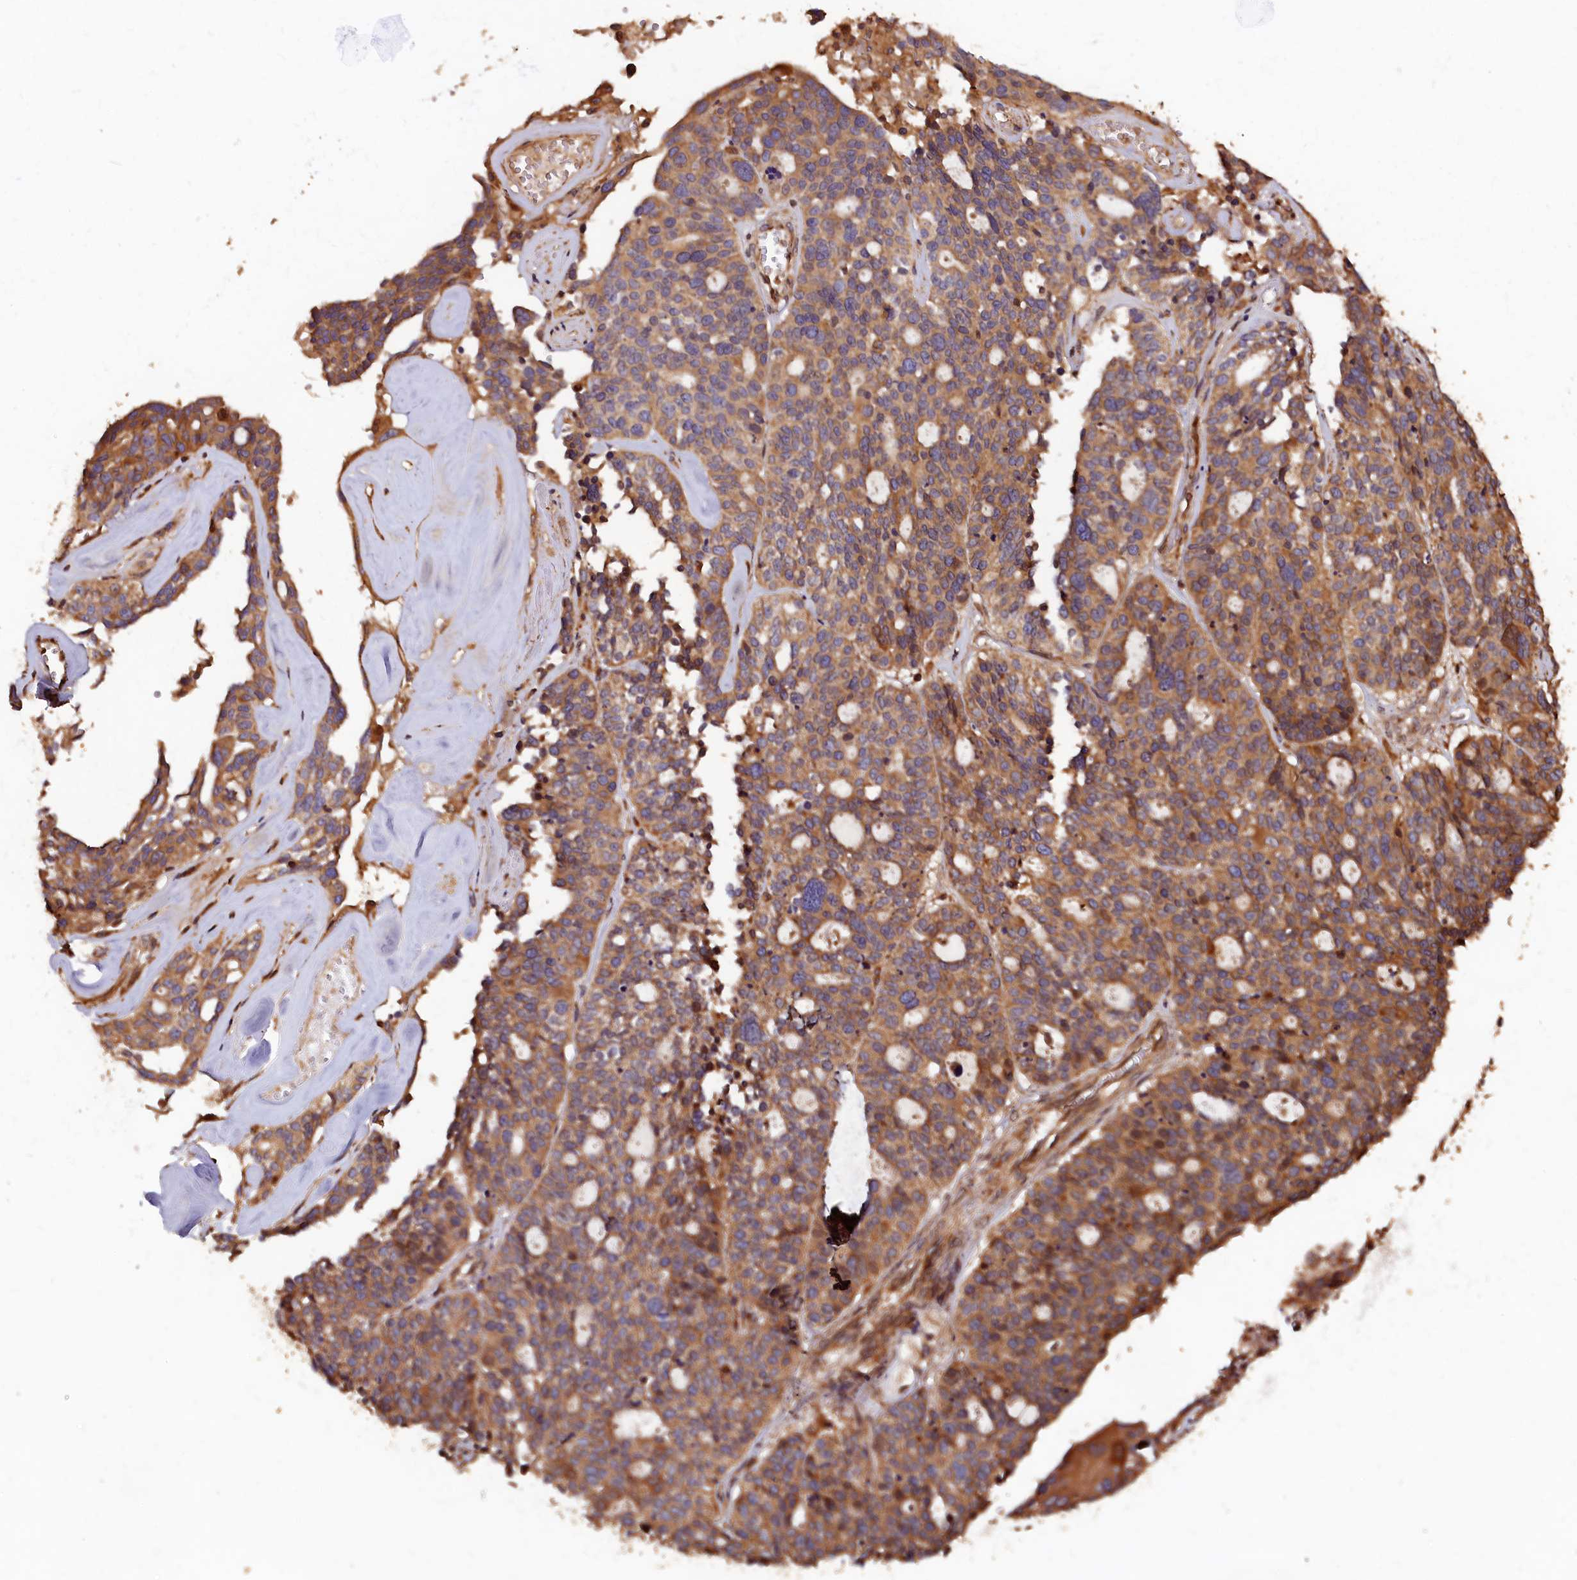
{"staining": {"intensity": "moderate", "quantity": ">75%", "location": "cytoplasmic/membranous"}, "tissue": "ovarian cancer", "cell_type": "Tumor cells", "image_type": "cancer", "snomed": [{"axis": "morphology", "description": "Cystadenocarcinoma, serous, NOS"}, {"axis": "topography", "description": "Ovary"}], "caption": "An immunohistochemistry micrograph of neoplastic tissue is shown. Protein staining in brown labels moderate cytoplasmic/membranous positivity in ovarian cancer (serous cystadenocarcinoma) within tumor cells. The staining was performed using DAB to visualize the protein expression in brown, while the nuclei were stained in blue with hematoxylin (Magnification: 20x).", "gene": "HMOX2", "patient": {"sex": "female", "age": 59}}